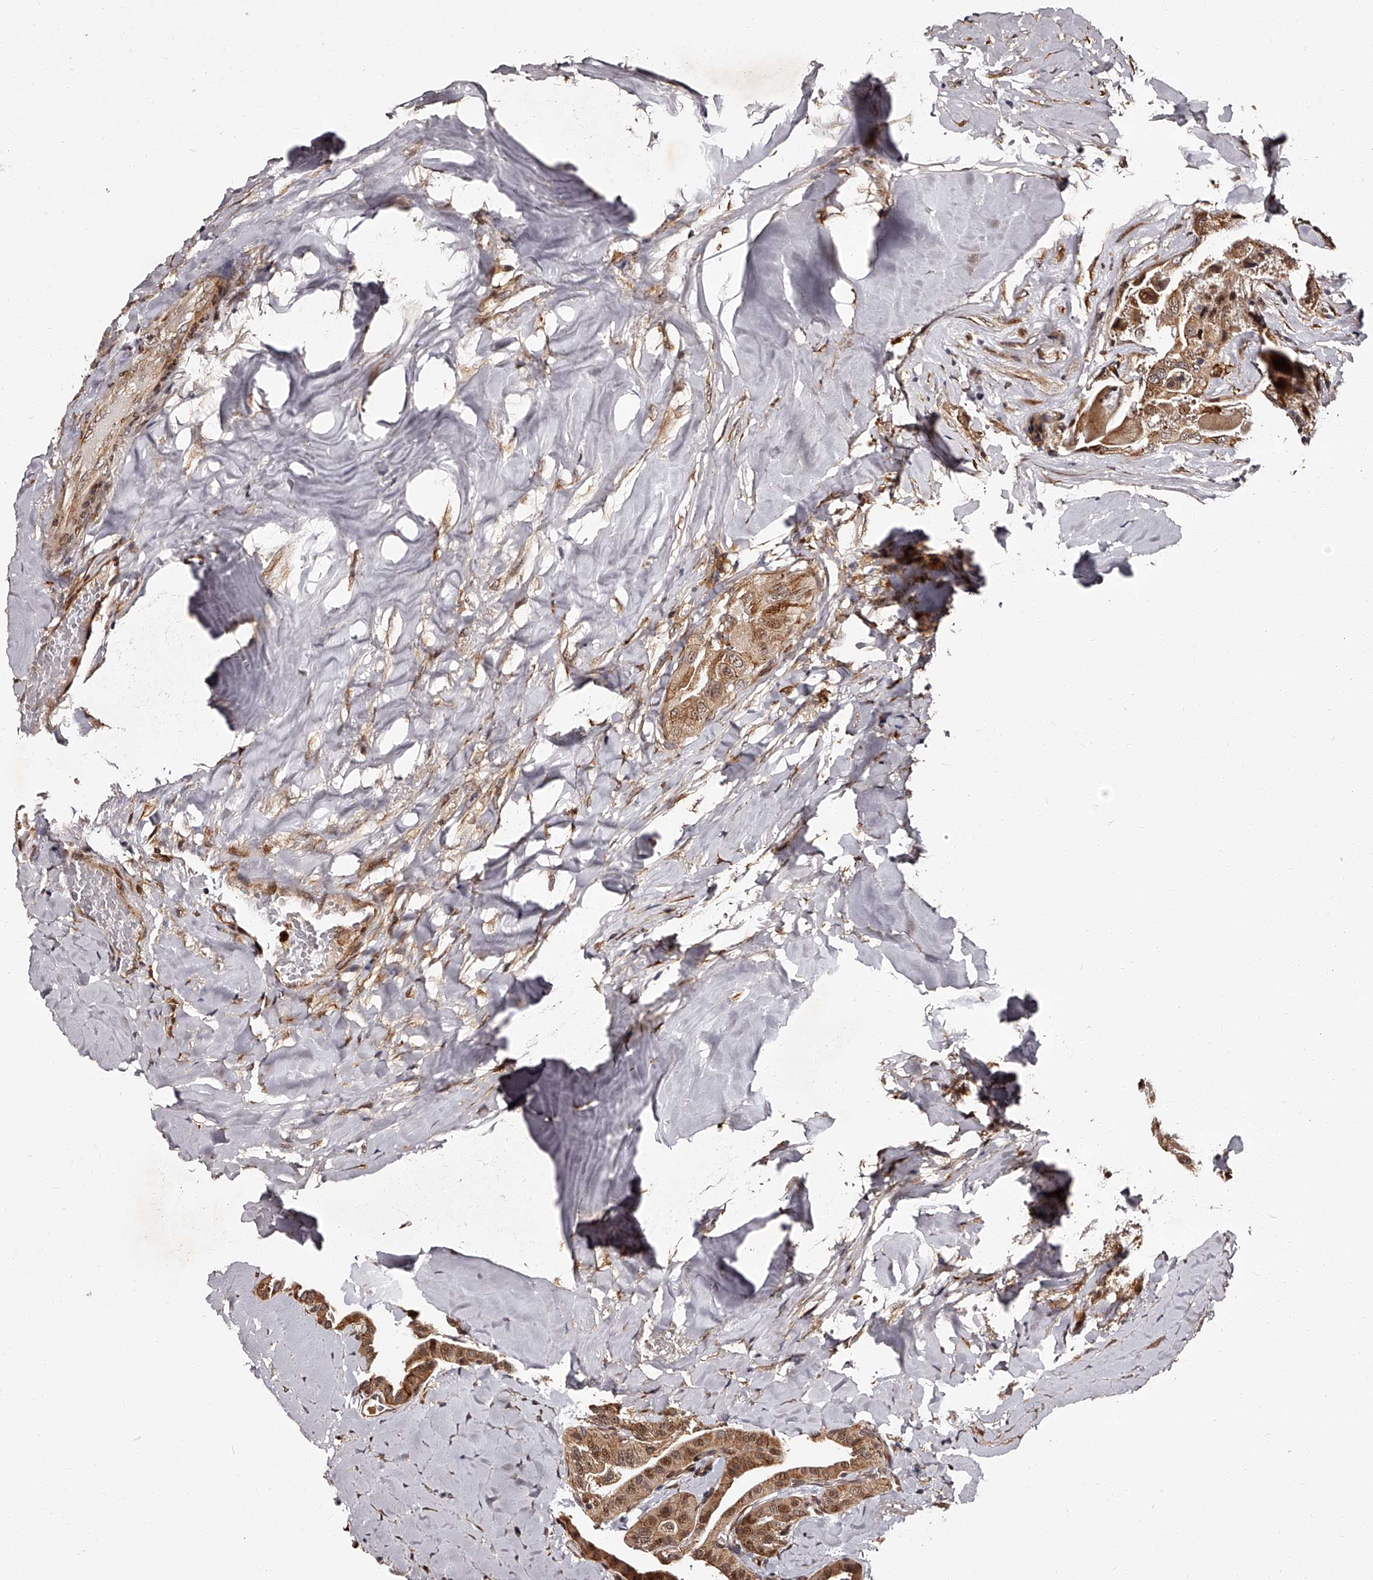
{"staining": {"intensity": "strong", "quantity": ">75%", "location": "cytoplasmic/membranous,nuclear"}, "tissue": "thyroid cancer", "cell_type": "Tumor cells", "image_type": "cancer", "snomed": [{"axis": "morphology", "description": "Papillary adenocarcinoma, NOS"}, {"axis": "topography", "description": "Thyroid gland"}], "caption": "Protein analysis of thyroid cancer tissue displays strong cytoplasmic/membranous and nuclear positivity in approximately >75% of tumor cells. The staining was performed using DAB to visualize the protein expression in brown, while the nuclei were stained in blue with hematoxylin (Magnification: 20x).", "gene": "RSC1A1", "patient": {"sex": "male", "age": 77}}